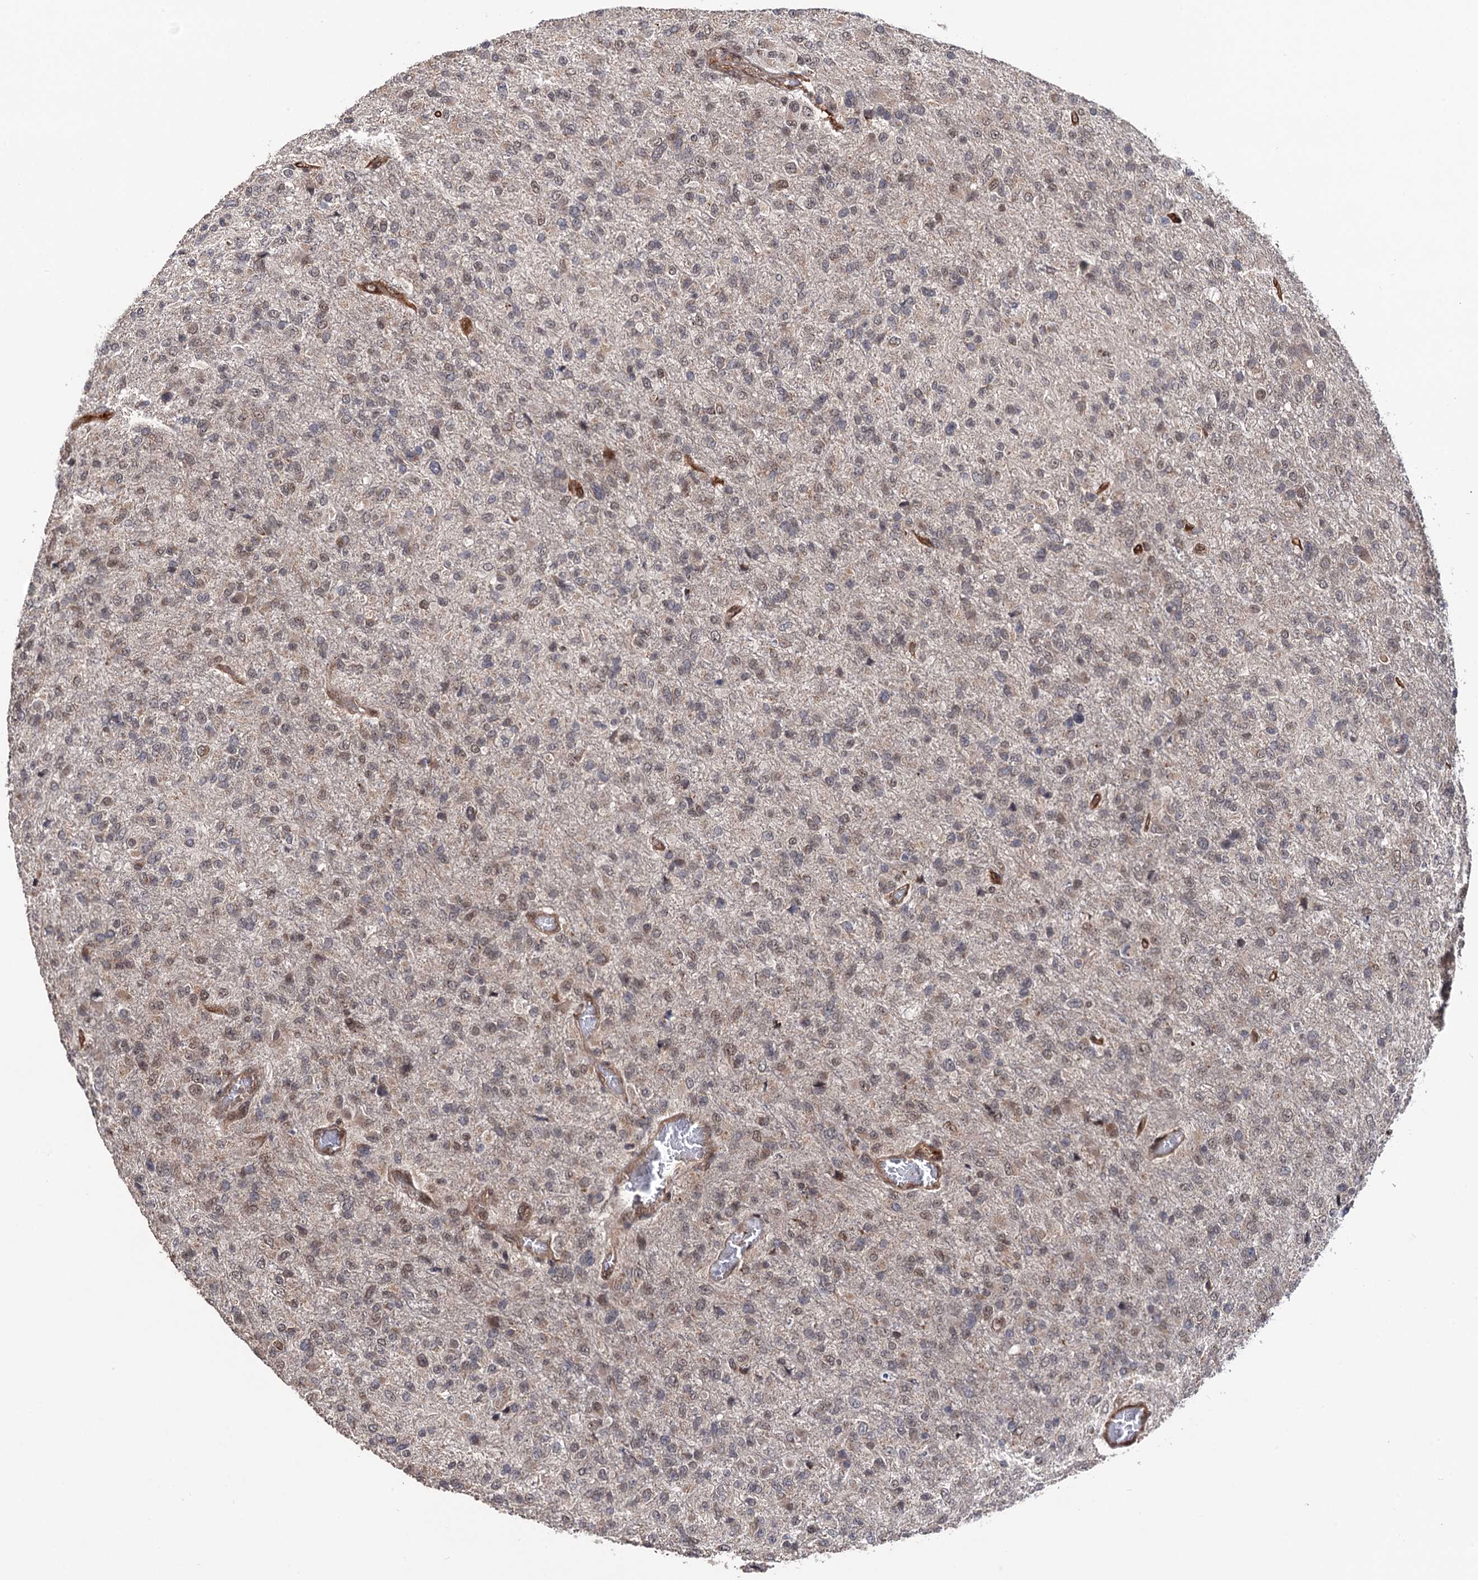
{"staining": {"intensity": "weak", "quantity": "<25%", "location": "nuclear"}, "tissue": "glioma", "cell_type": "Tumor cells", "image_type": "cancer", "snomed": [{"axis": "morphology", "description": "Glioma, malignant, High grade"}, {"axis": "topography", "description": "Brain"}], "caption": "IHC photomicrograph of glioma stained for a protein (brown), which demonstrates no expression in tumor cells.", "gene": "LRRC63", "patient": {"sex": "female", "age": 74}}